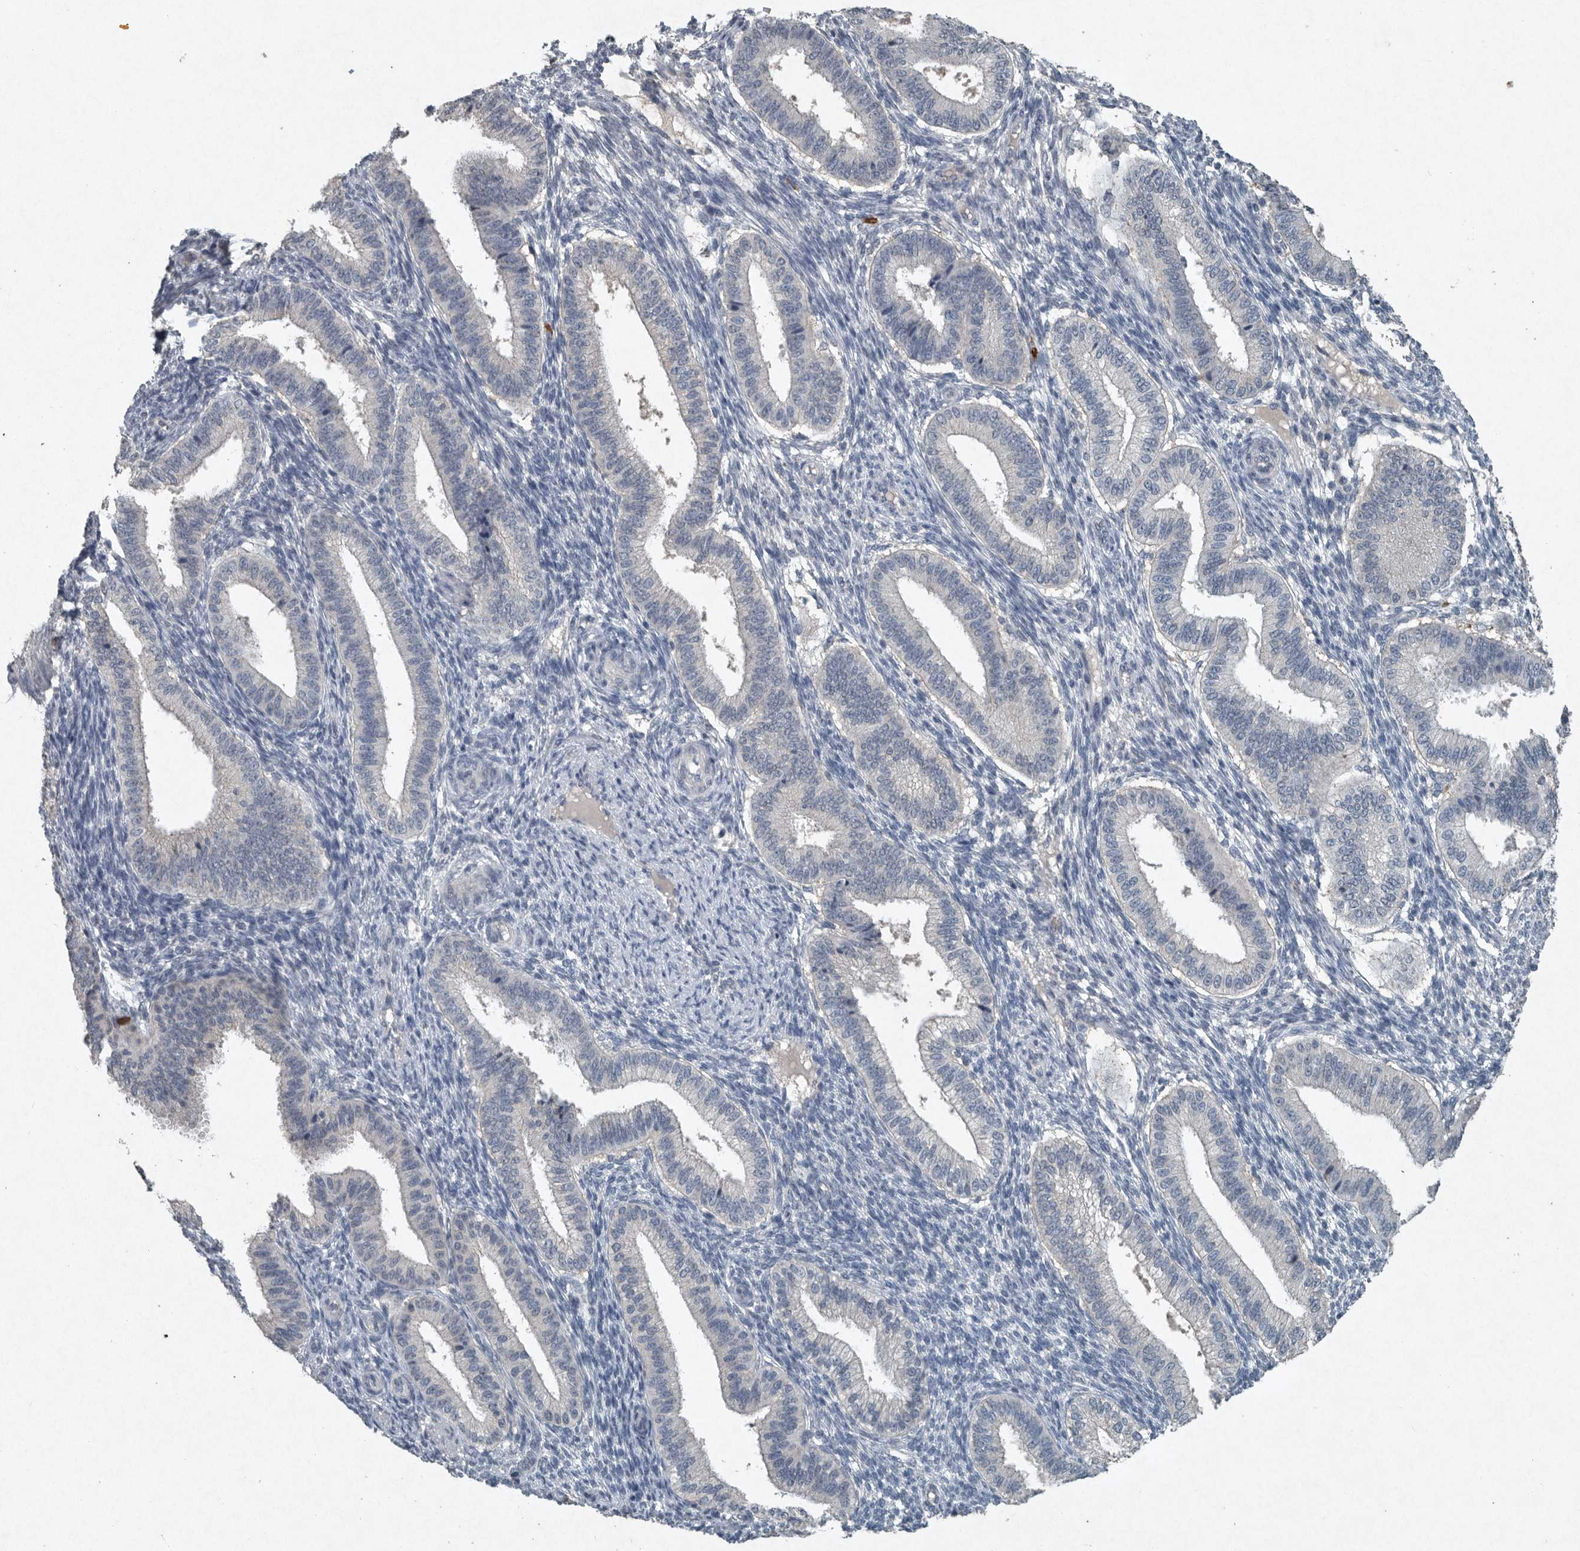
{"staining": {"intensity": "negative", "quantity": "none", "location": "none"}, "tissue": "endometrium", "cell_type": "Cells in endometrial stroma", "image_type": "normal", "snomed": [{"axis": "morphology", "description": "Normal tissue, NOS"}, {"axis": "topography", "description": "Endometrium"}], "caption": "A high-resolution image shows immunohistochemistry staining of benign endometrium, which exhibits no significant expression in cells in endometrial stroma.", "gene": "IL20", "patient": {"sex": "female", "age": 39}}